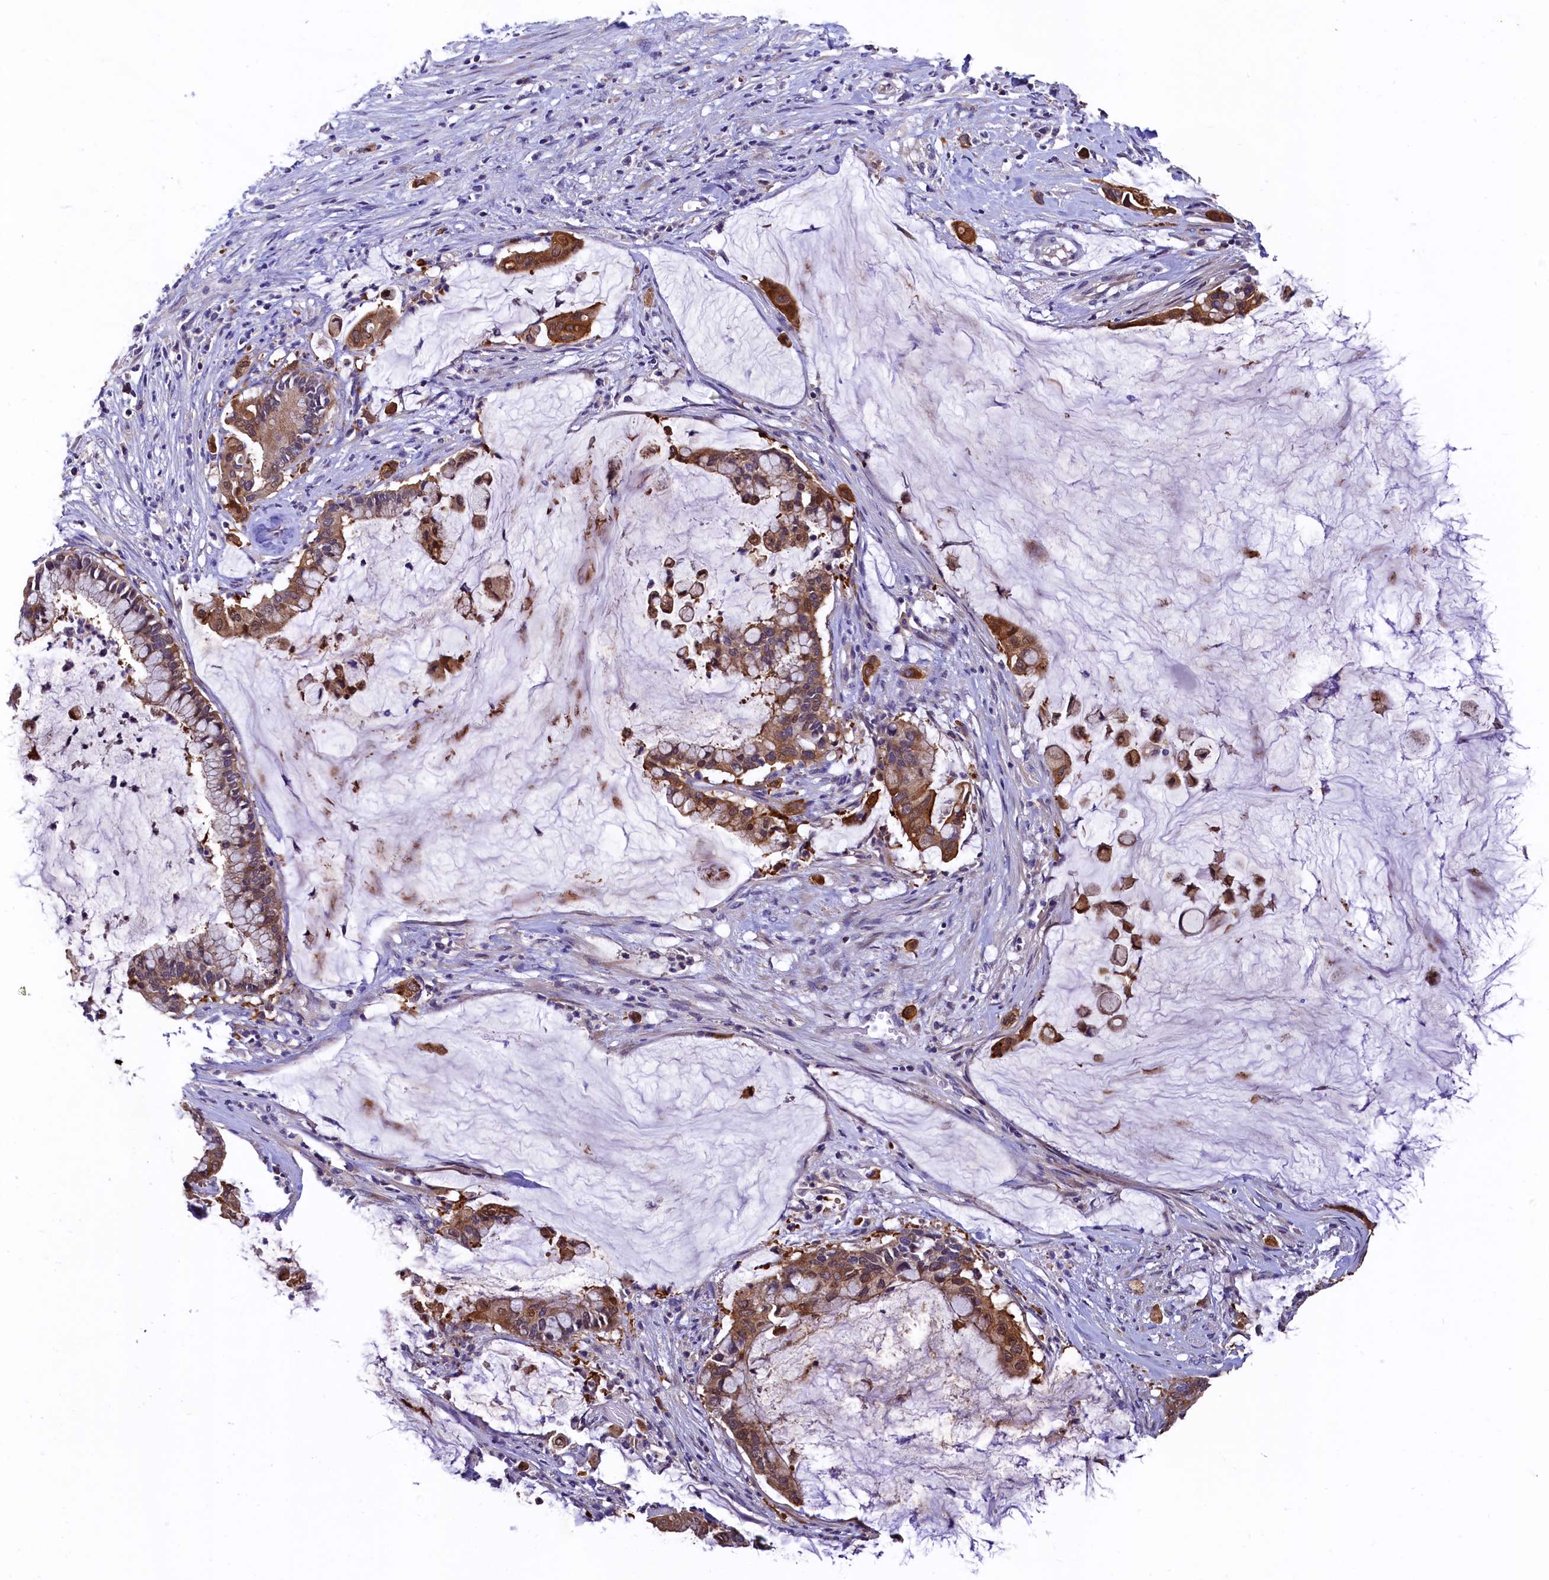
{"staining": {"intensity": "moderate", "quantity": ">75%", "location": "cytoplasmic/membranous"}, "tissue": "pancreatic cancer", "cell_type": "Tumor cells", "image_type": "cancer", "snomed": [{"axis": "morphology", "description": "Adenocarcinoma, NOS"}, {"axis": "topography", "description": "Pancreas"}], "caption": "Immunohistochemical staining of adenocarcinoma (pancreatic) demonstrates medium levels of moderate cytoplasmic/membranous protein expression in approximately >75% of tumor cells. Using DAB (3,3'-diaminobenzidine) (brown) and hematoxylin (blue) stains, captured at high magnification using brightfield microscopy.", "gene": "EPS8L2", "patient": {"sex": "male", "age": 41}}